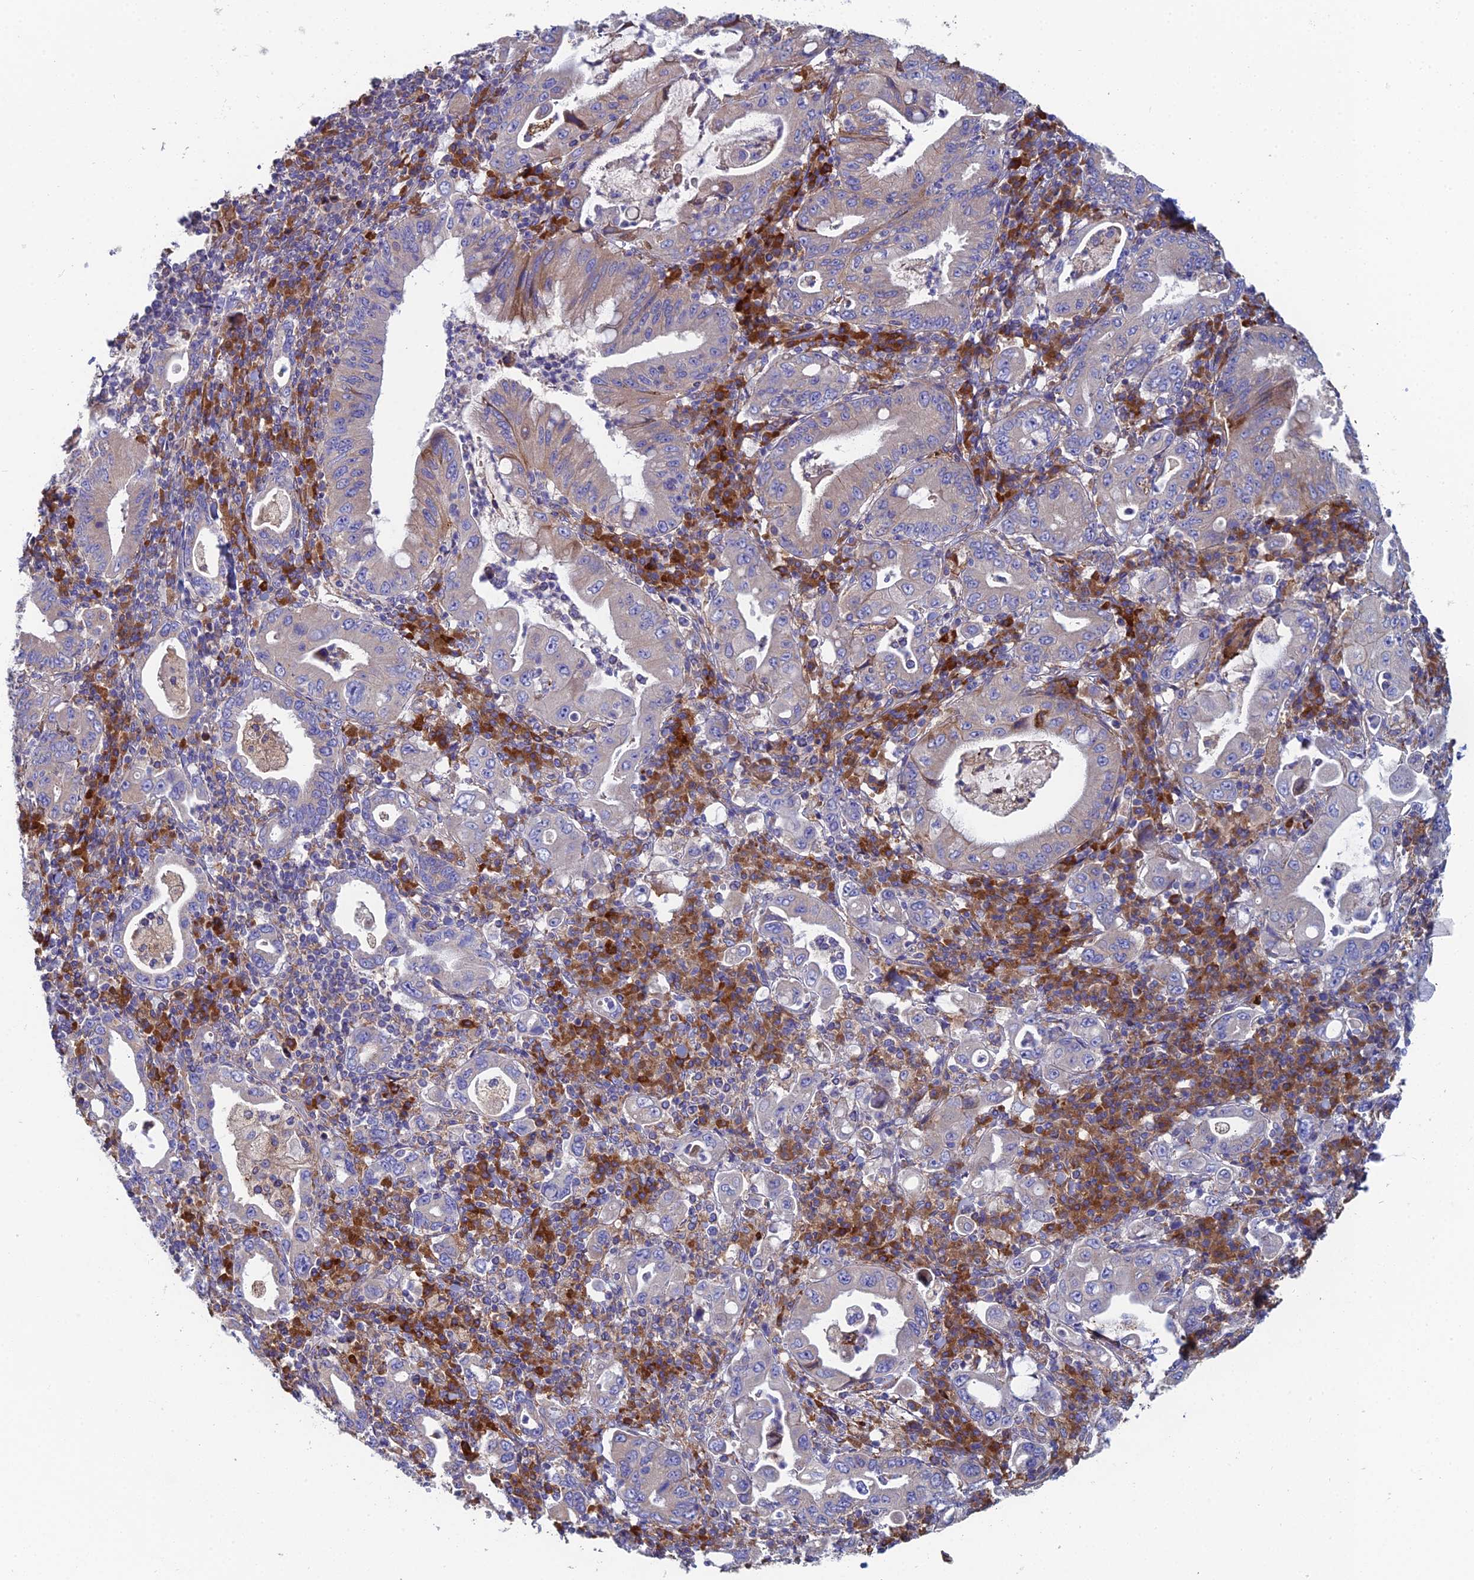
{"staining": {"intensity": "weak", "quantity": "<25%", "location": "cytoplasmic/membranous"}, "tissue": "stomach cancer", "cell_type": "Tumor cells", "image_type": "cancer", "snomed": [{"axis": "morphology", "description": "Normal tissue, NOS"}, {"axis": "morphology", "description": "Adenocarcinoma, NOS"}, {"axis": "topography", "description": "Esophagus"}, {"axis": "topography", "description": "Stomach, upper"}, {"axis": "topography", "description": "Peripheral nerve tissue"}], "caption": "Immunohistochemistry photomicrograph of neoplastic tissue: human adenocarcinoma (stomach) stained with DAB shows no significant protein staining in tumor cells.", "gene": "CLCN3", "patient": {"sex": "male", "age": 62}}